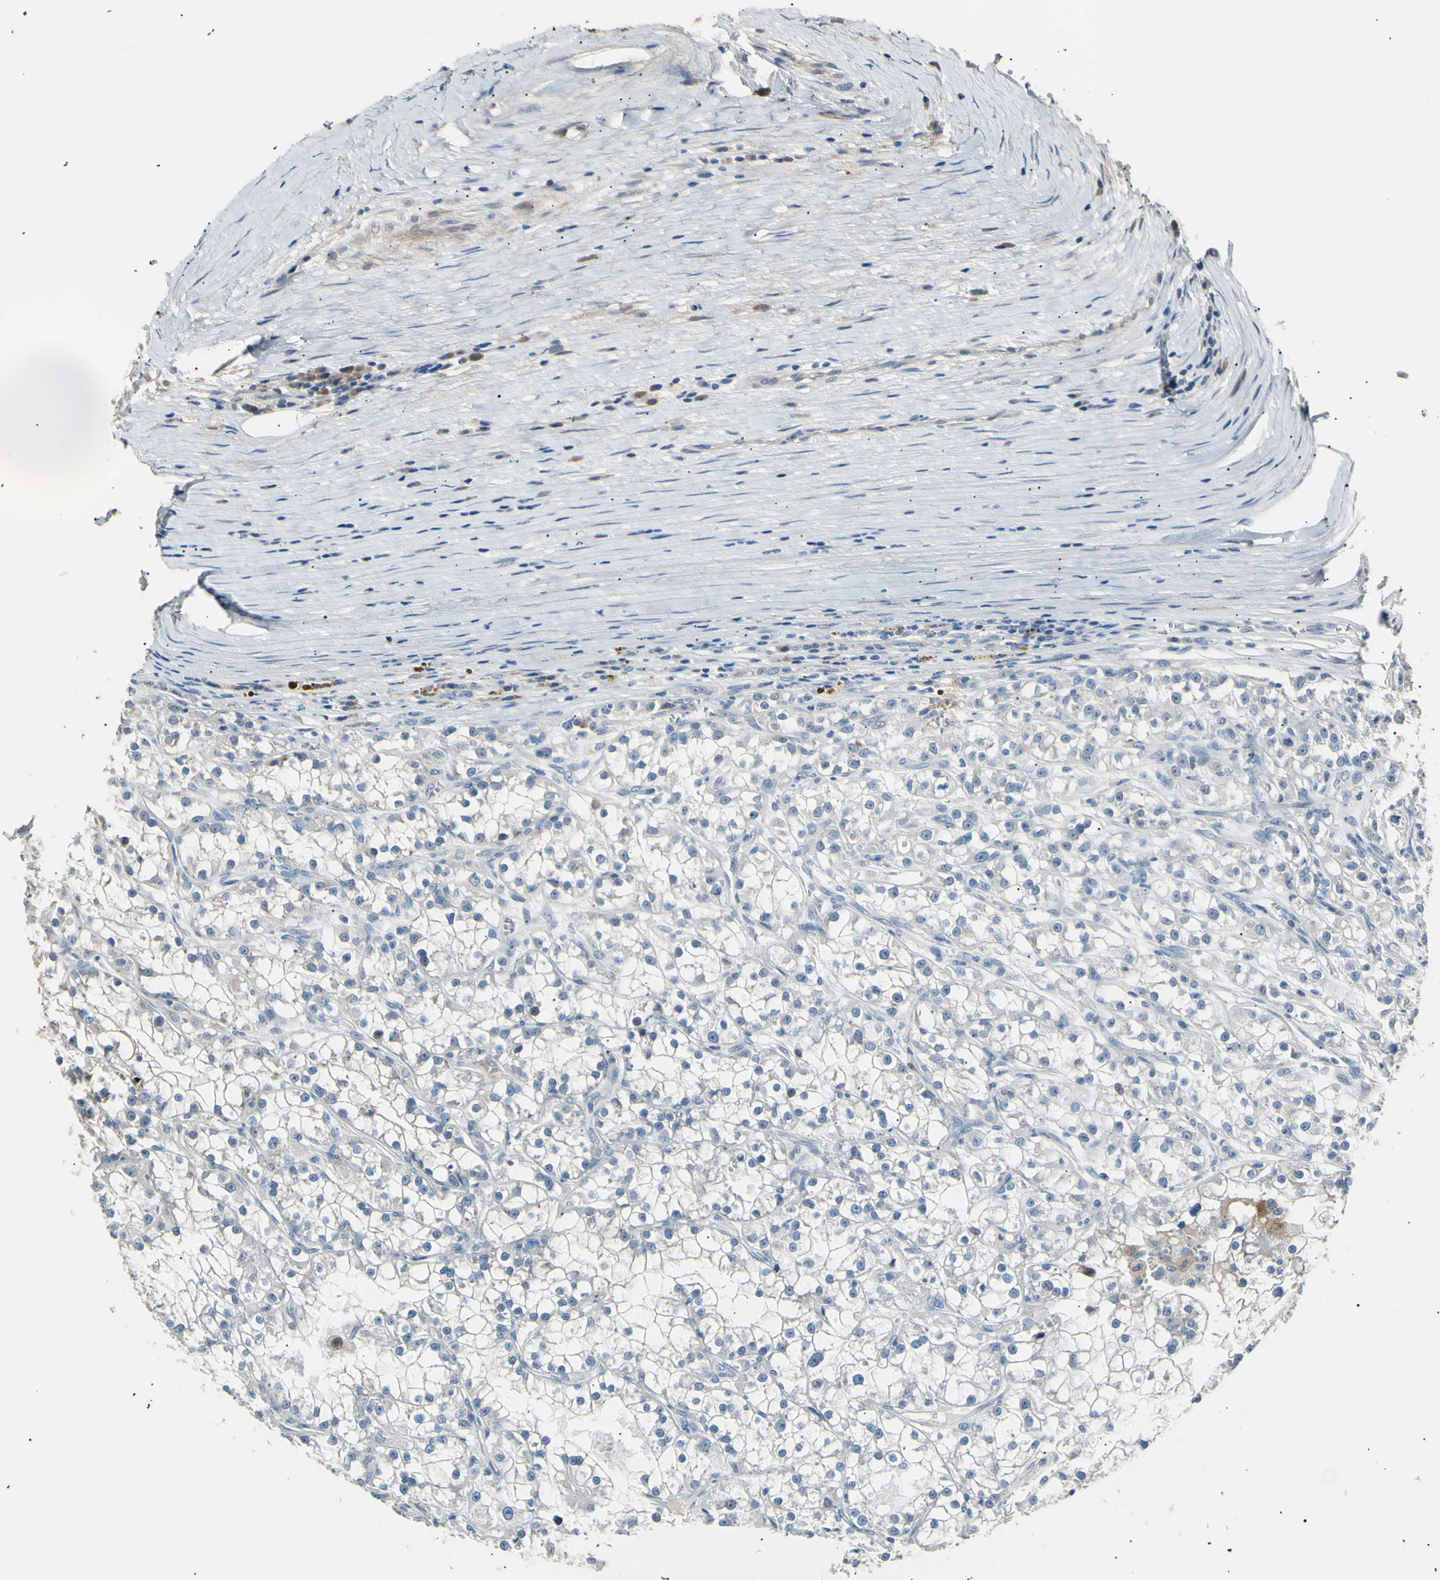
{"staining": {"intensity": "negative", "quantity": "none", "location": "none"}, "tissue": "renal cancer", "cell_type": "Tumor cells", "image_type": "cancer", "snomed": [{"axis": "morphology", "description": "Adenocarcinoma, NOS"}, {"axis": "topography", "description": "Kidney"}], "caption": "Immunohistochemistry (IHC) image of renal cancer (adenocarcinoma) stained for a protein (brown), which exhibits no expression in tumor cells.", "gene": "LDLR", "patient": {"sex": "female", "age": 52}}